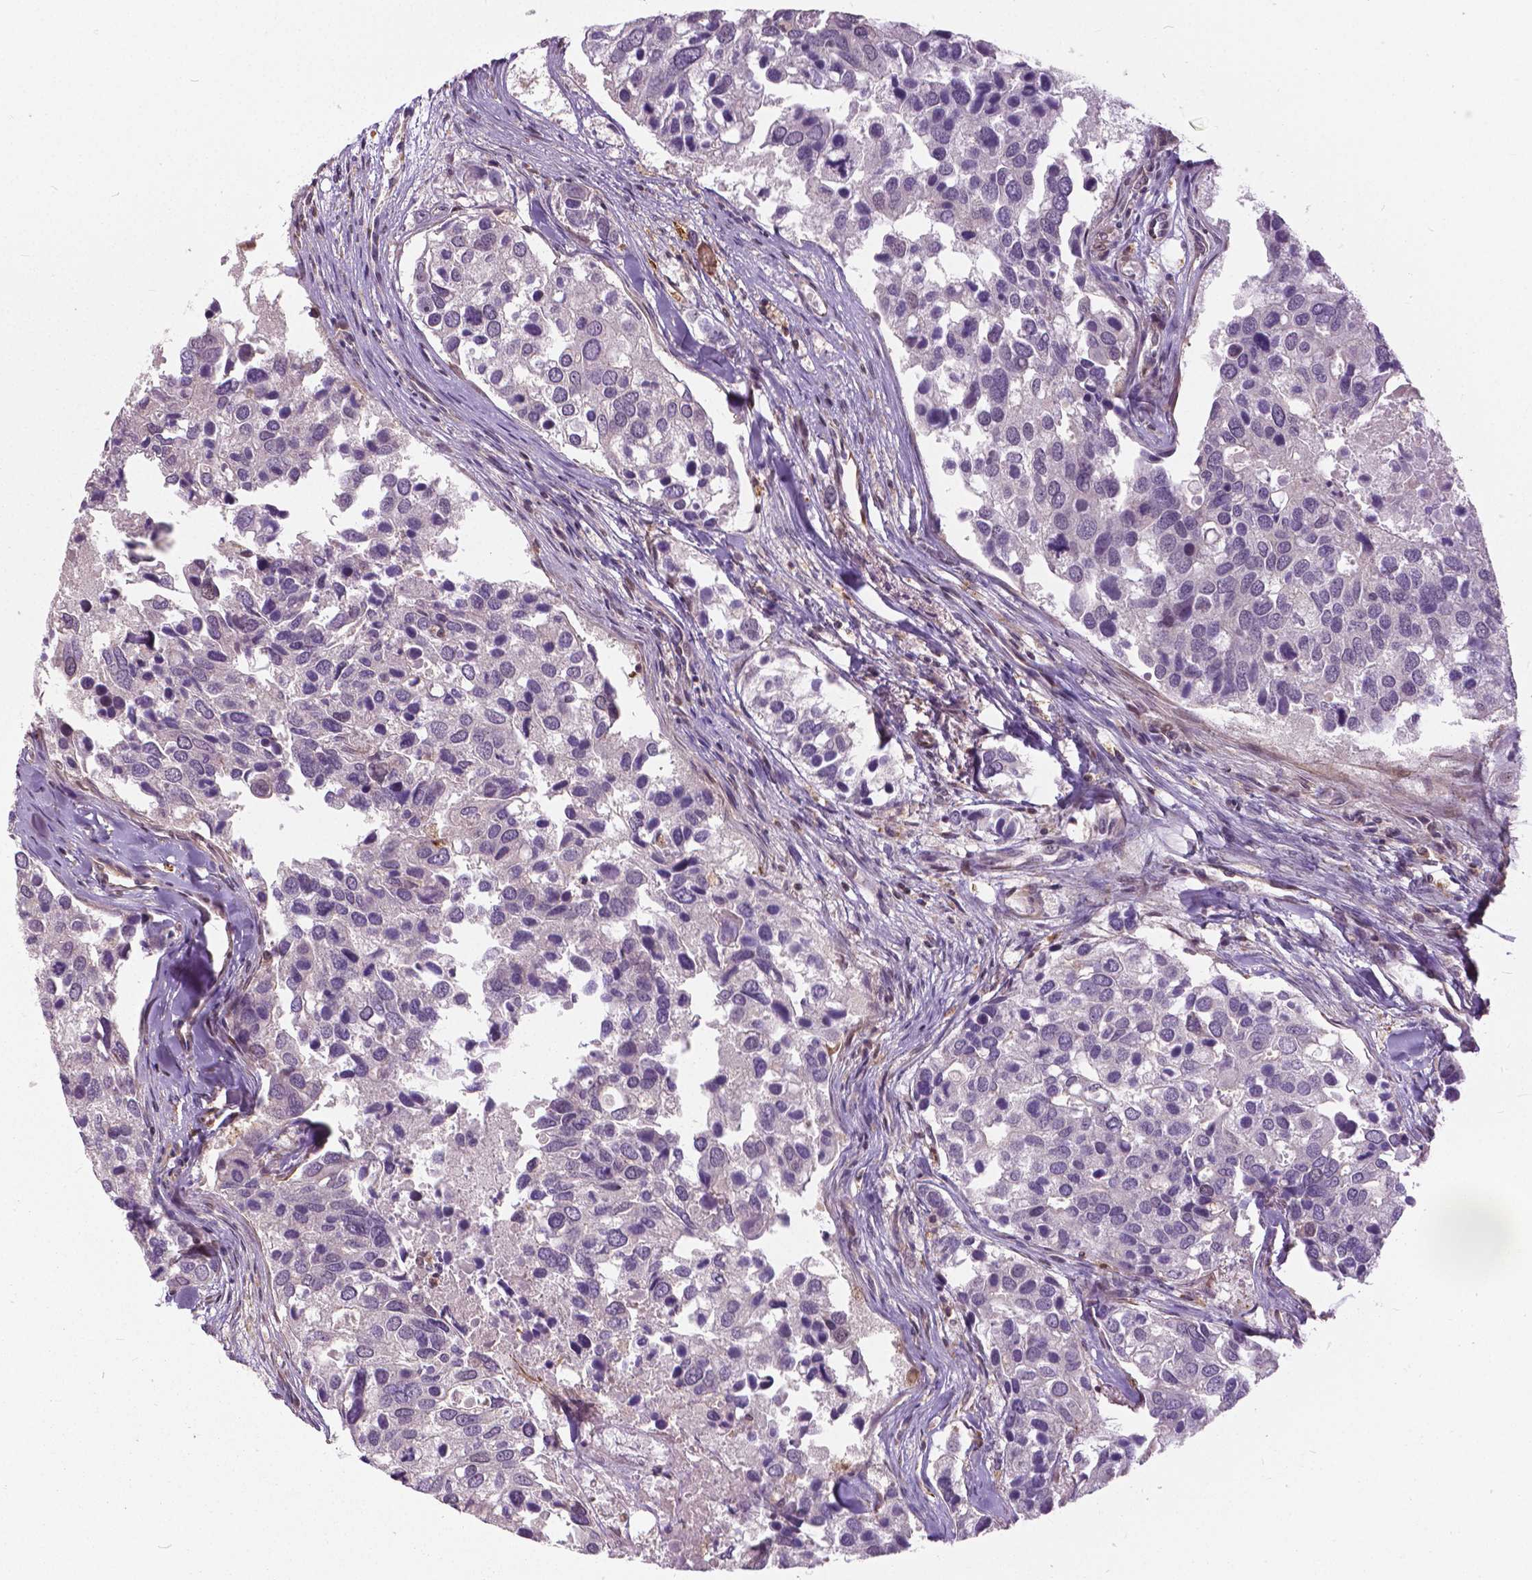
{"staining": {"intensity": "negative", "quantity": "none", "location": "none"}, "tissue": "breast cancer", "cell_type": "Tumor cells", "image_type": "cancer", "snomed": [{"axis": "morphology", "description": "Duct carcinoma"}, {"axis": "topography", "description": "Breast"}], "caption": "IHC micrograph of neoplastic tissue: breast intraductal carcinoma stained with DAB shows no significant protein positivity in tumor cells. (DAB IHC with hematoxylin counter stain).", "gene": "ANXA13", "patient": {"sex": "female", "age": 83}}